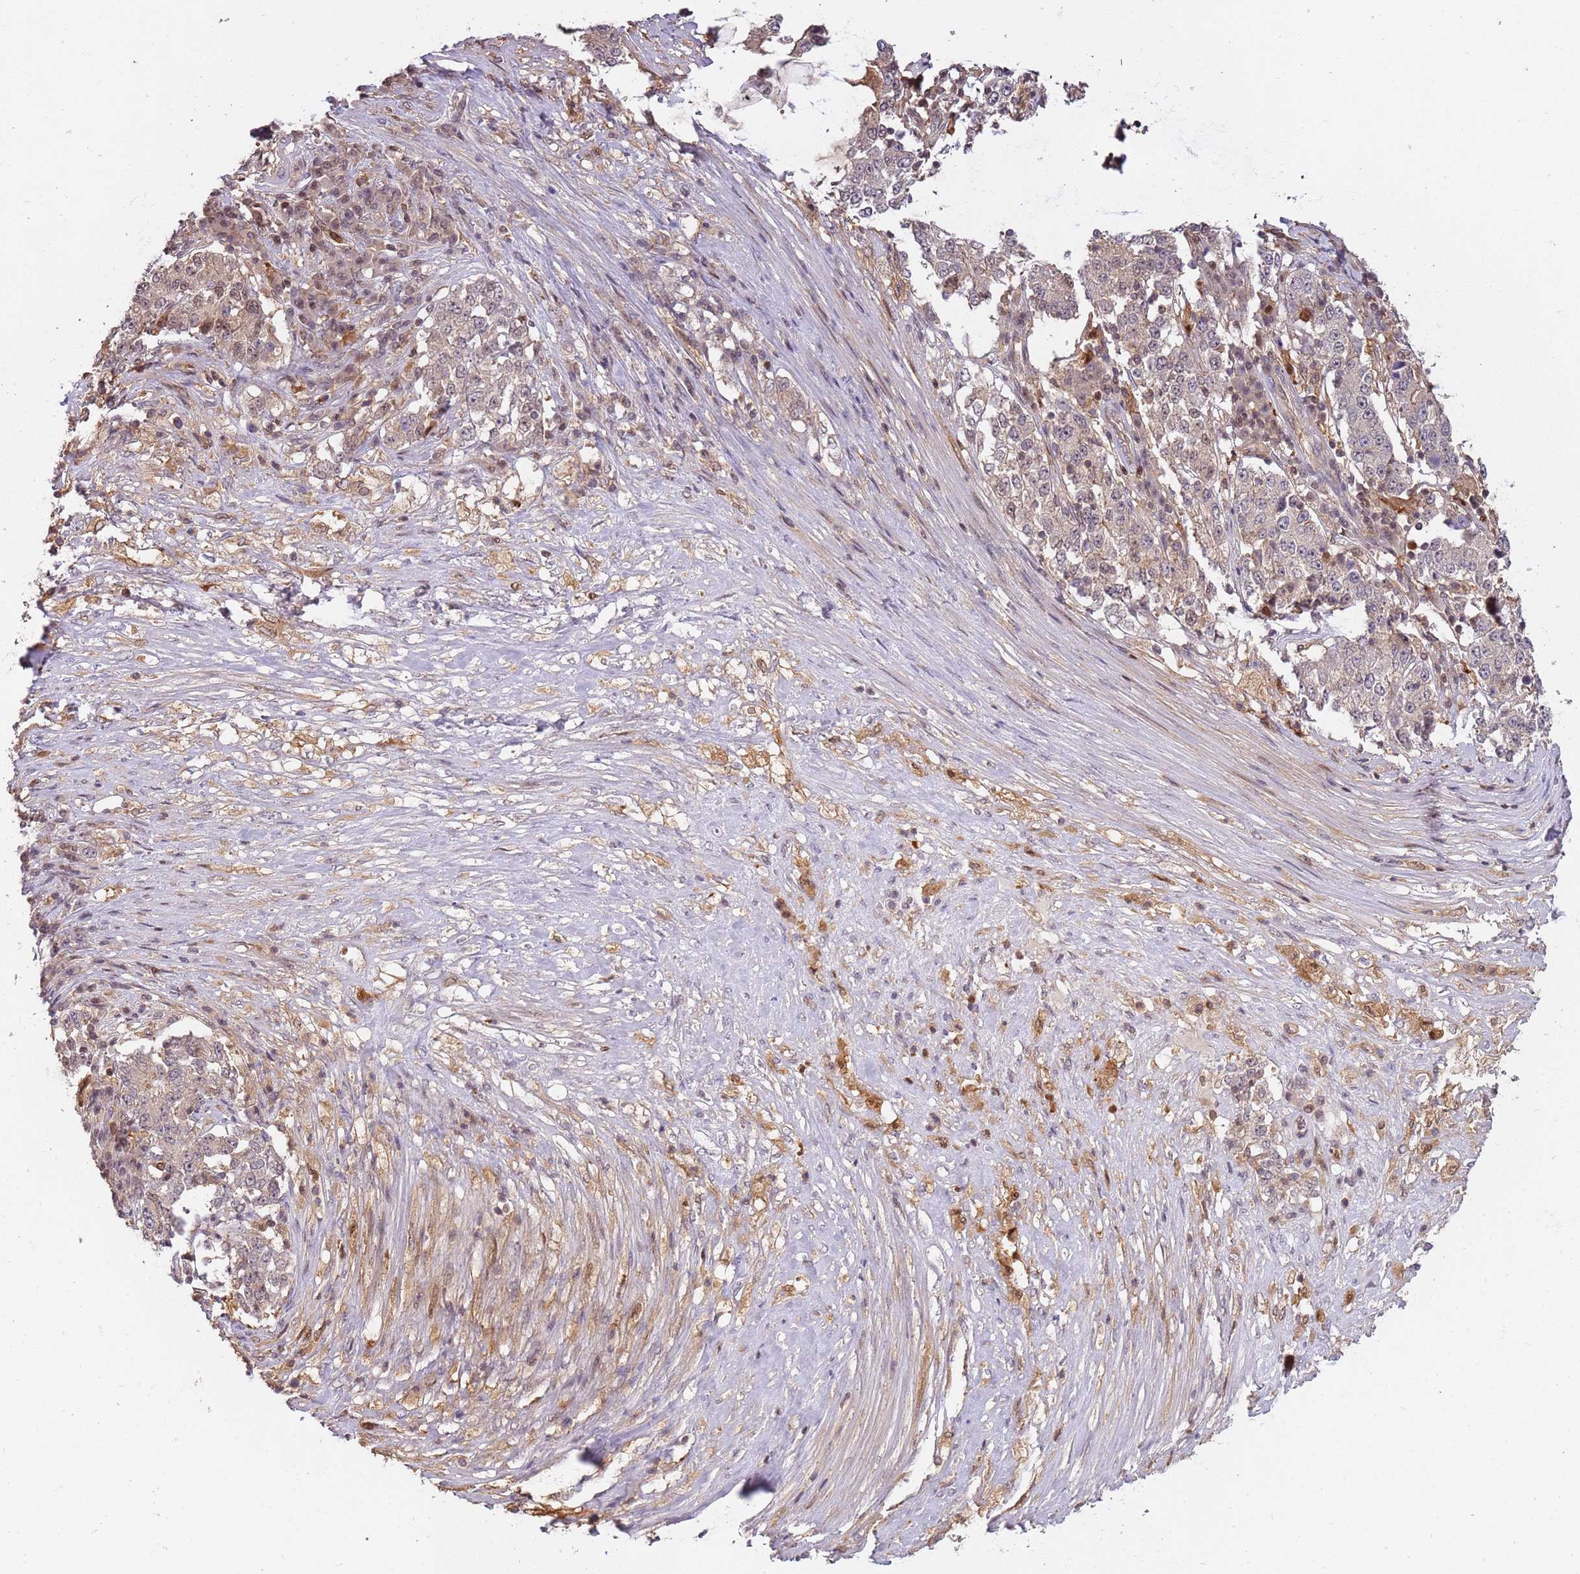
{"staining": {"intensity": "weak", "quantity": "25%-75%", "location": "nuclear"}, "tissue": "stomach cancer", "cell_type": "Tumor cells", "image_type": "cancer", "snomed": [{"axis": "morphology", "description": "Adenocarcinoma, NOS"}, {"axis": "topography", "description": "Stomach"}], "caption": "Brown immunohistochemical staining in stomach adenocarcinoma exhibits weak nuclear expression in about 25%-75% of tumor cells.", "gene": "GSTO2", "patient": {"sex": "male", "age": 59}}